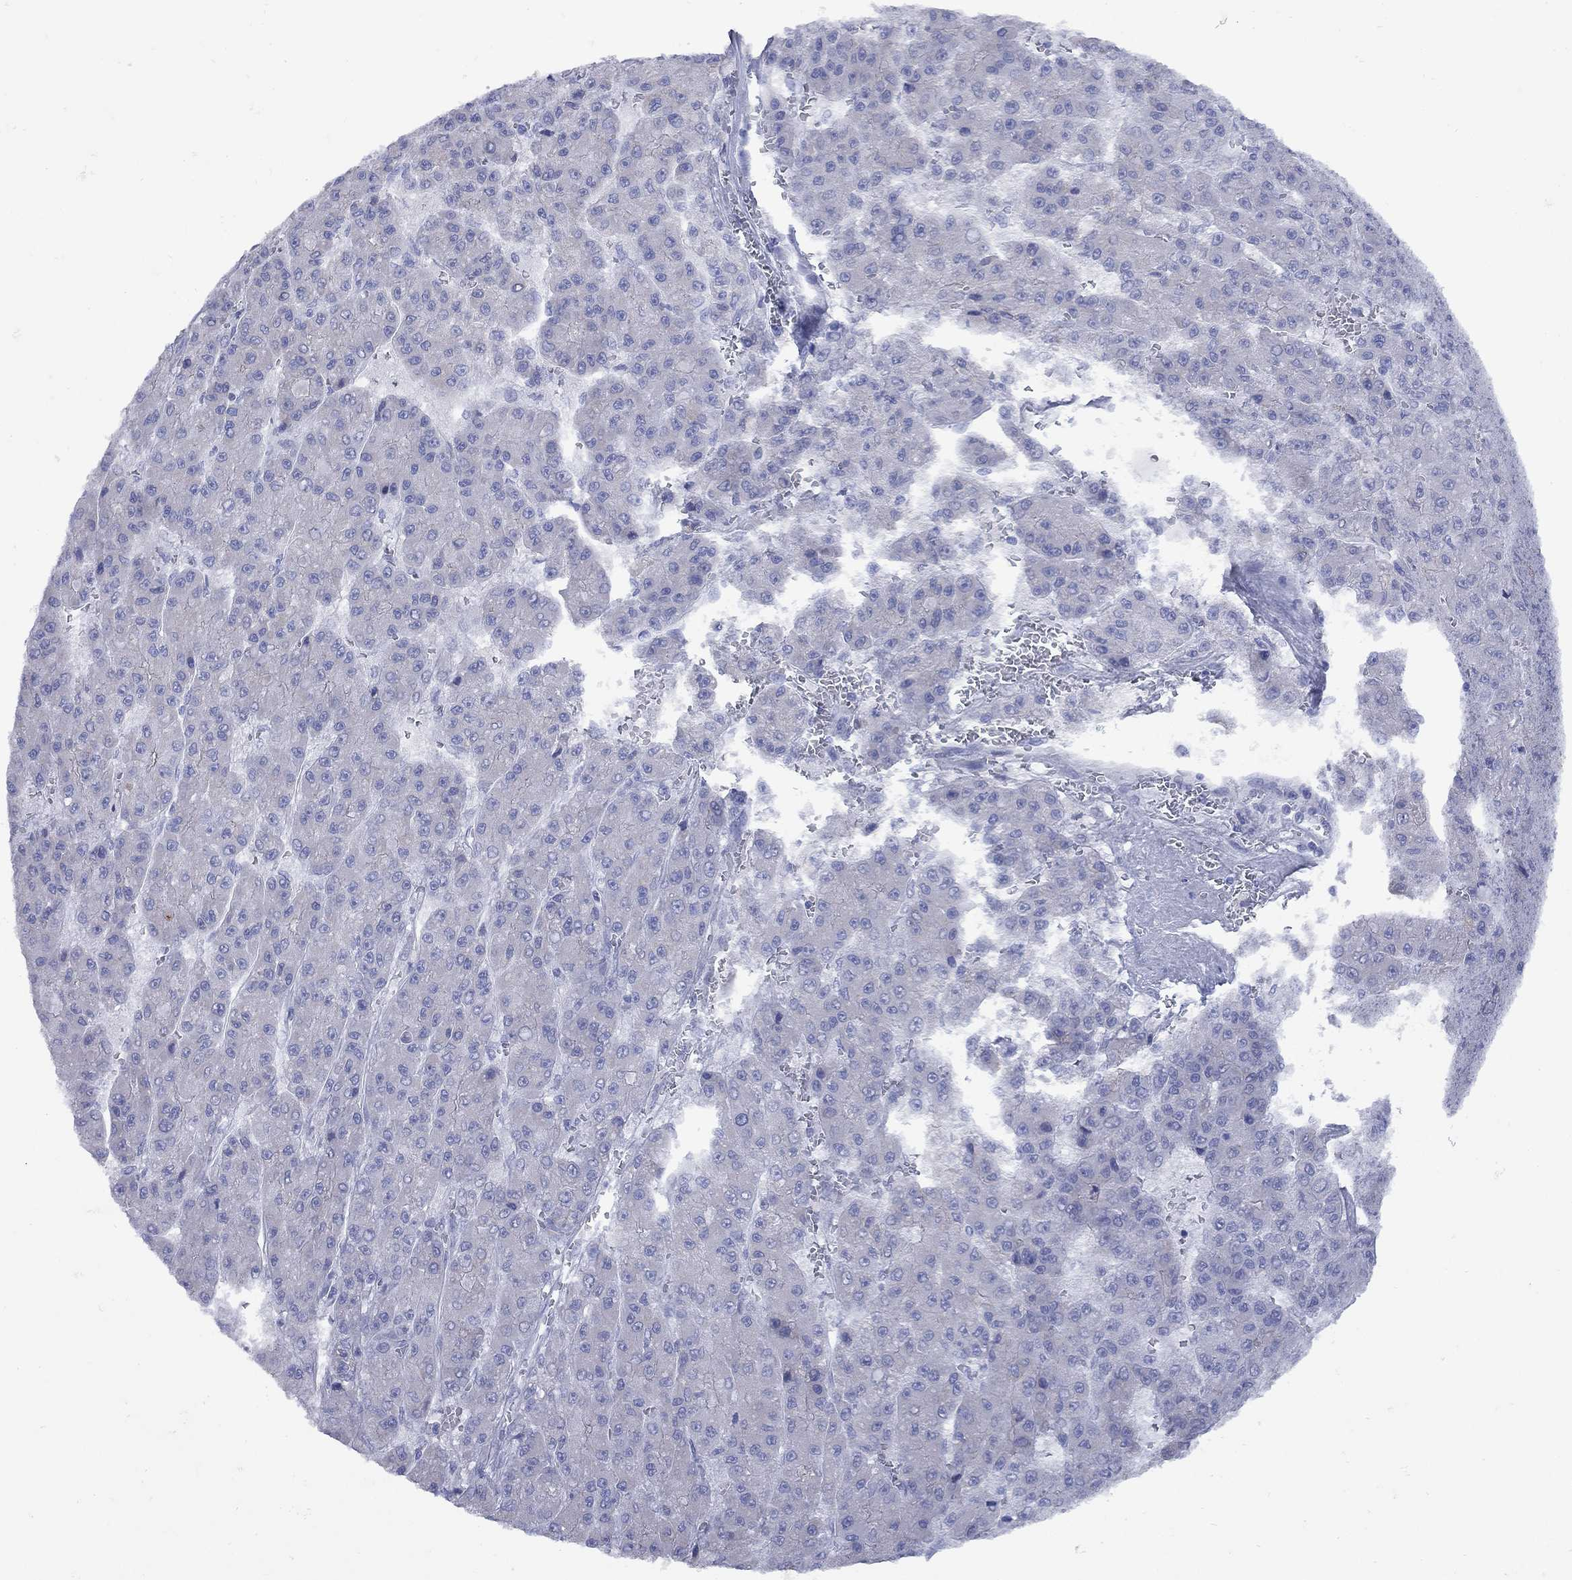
{"staining": {"intensity": "negative", "quantity": "none", "location": "none"}, "tissue": "liver cancer", "cell_type": "Tumor cells", "image_type": "cancer", "snomed": [{"axis": "morphology", "description": "Carcinoma, Hepatocellular, NOS"}, {"axis": "topography", "description": "Liver"}], "caption": "Liver hepatocellular carcinoma was stained to show a protein in brown. There is no significant expression in tumor cells.", "gene": "PDZD3", "patient": {"sex": "male", "age": 70}}